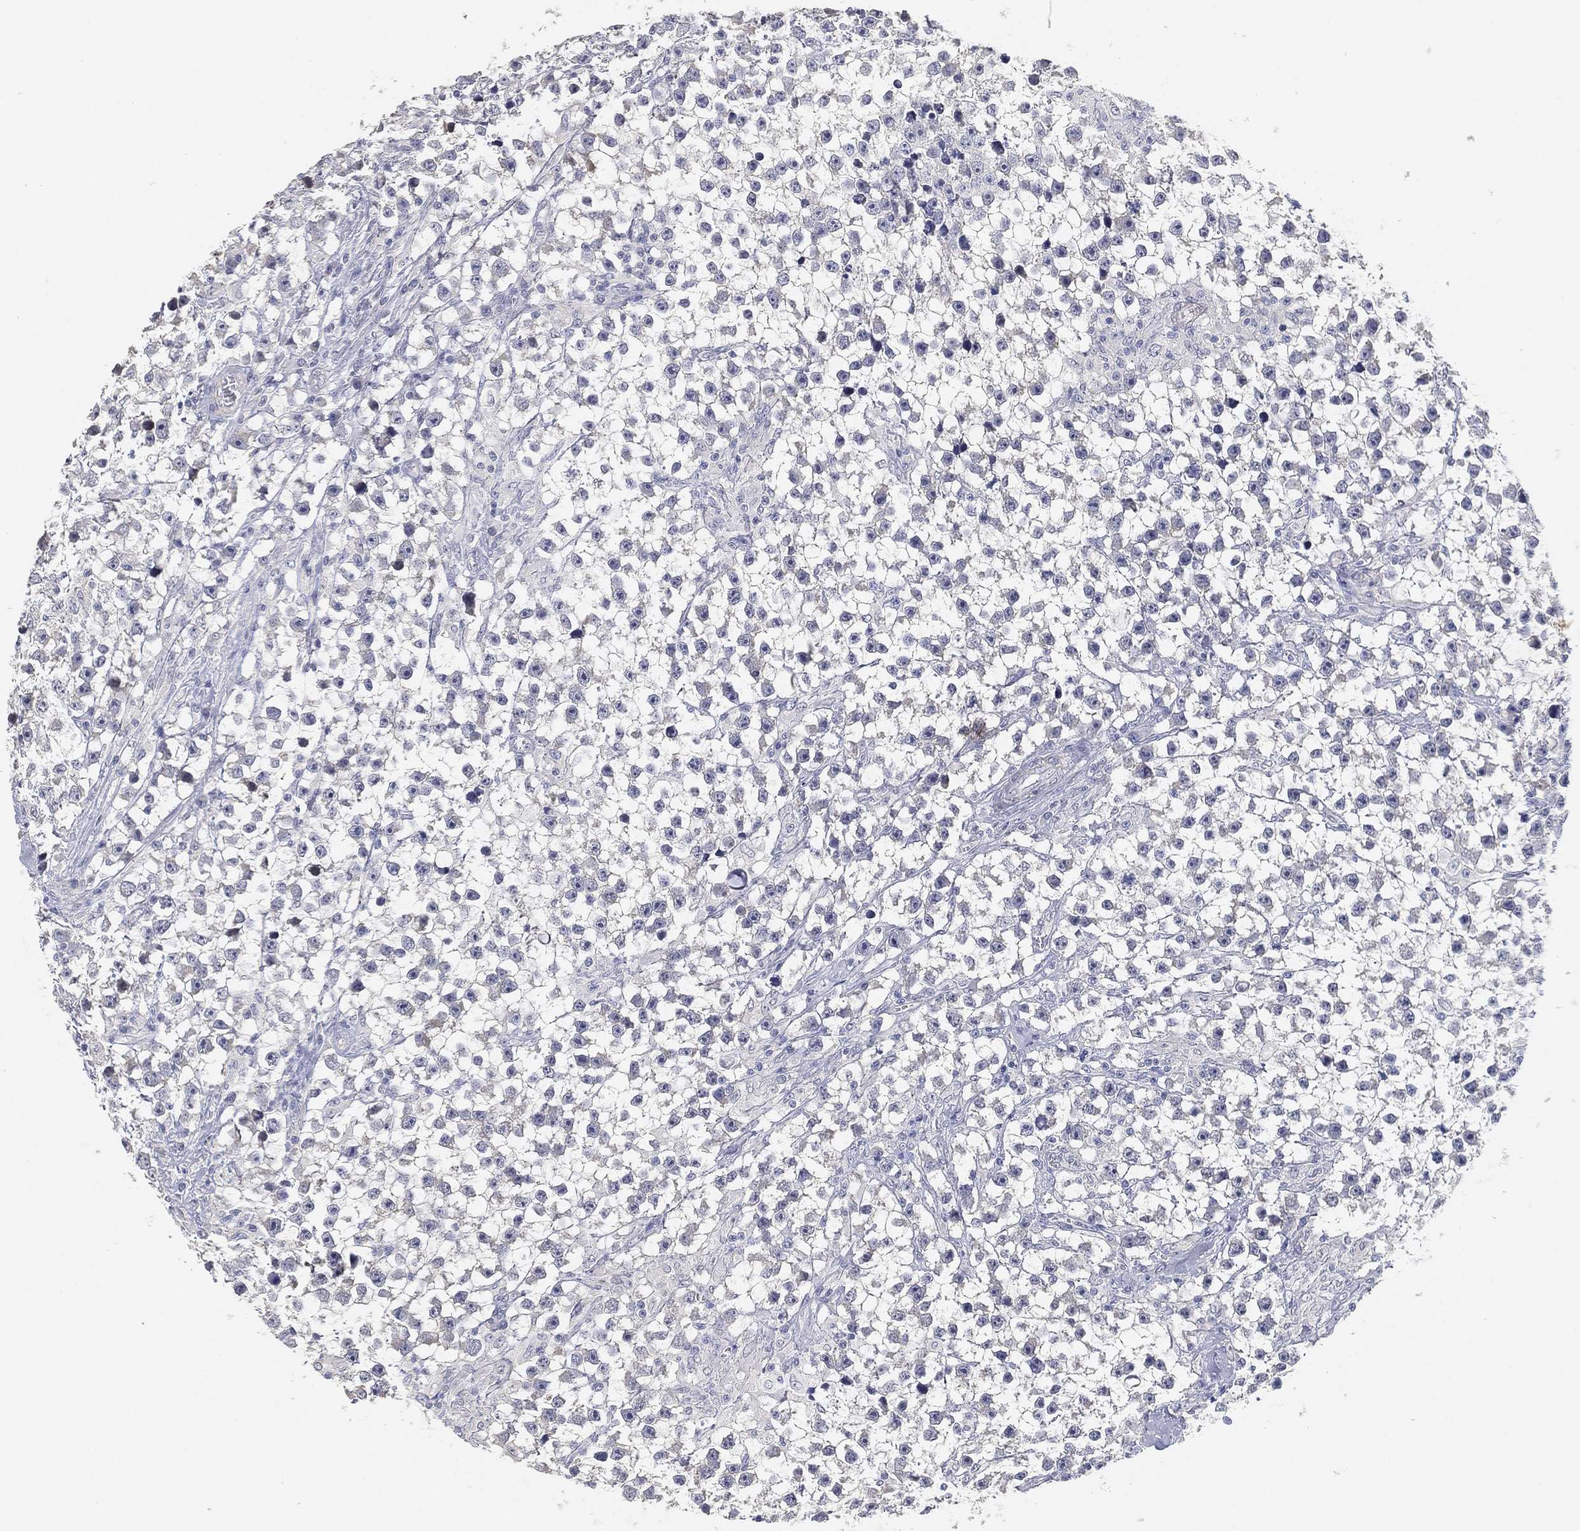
{"staining": {"intensity": "negative", "quantity": "none", "location": "none"}, "tissue": "testis cancer", "cell_type": "Tumor cells", "image_type": "cancer", "snomed": [{"axis": "morphology", "description": "Seminoma, NOS"}, {"axis": "topography", "description": "Testis"}], "caption": "High magnification brightfield microscopy of testis seminoma stained with DAB (3,3'-diaminobenzidine) (brown) and counterstained with hematoxylin (blue): tumor cells show no significant expression.", "gene": "GPR61", "patient": {"sex": "male", "age": 59}}